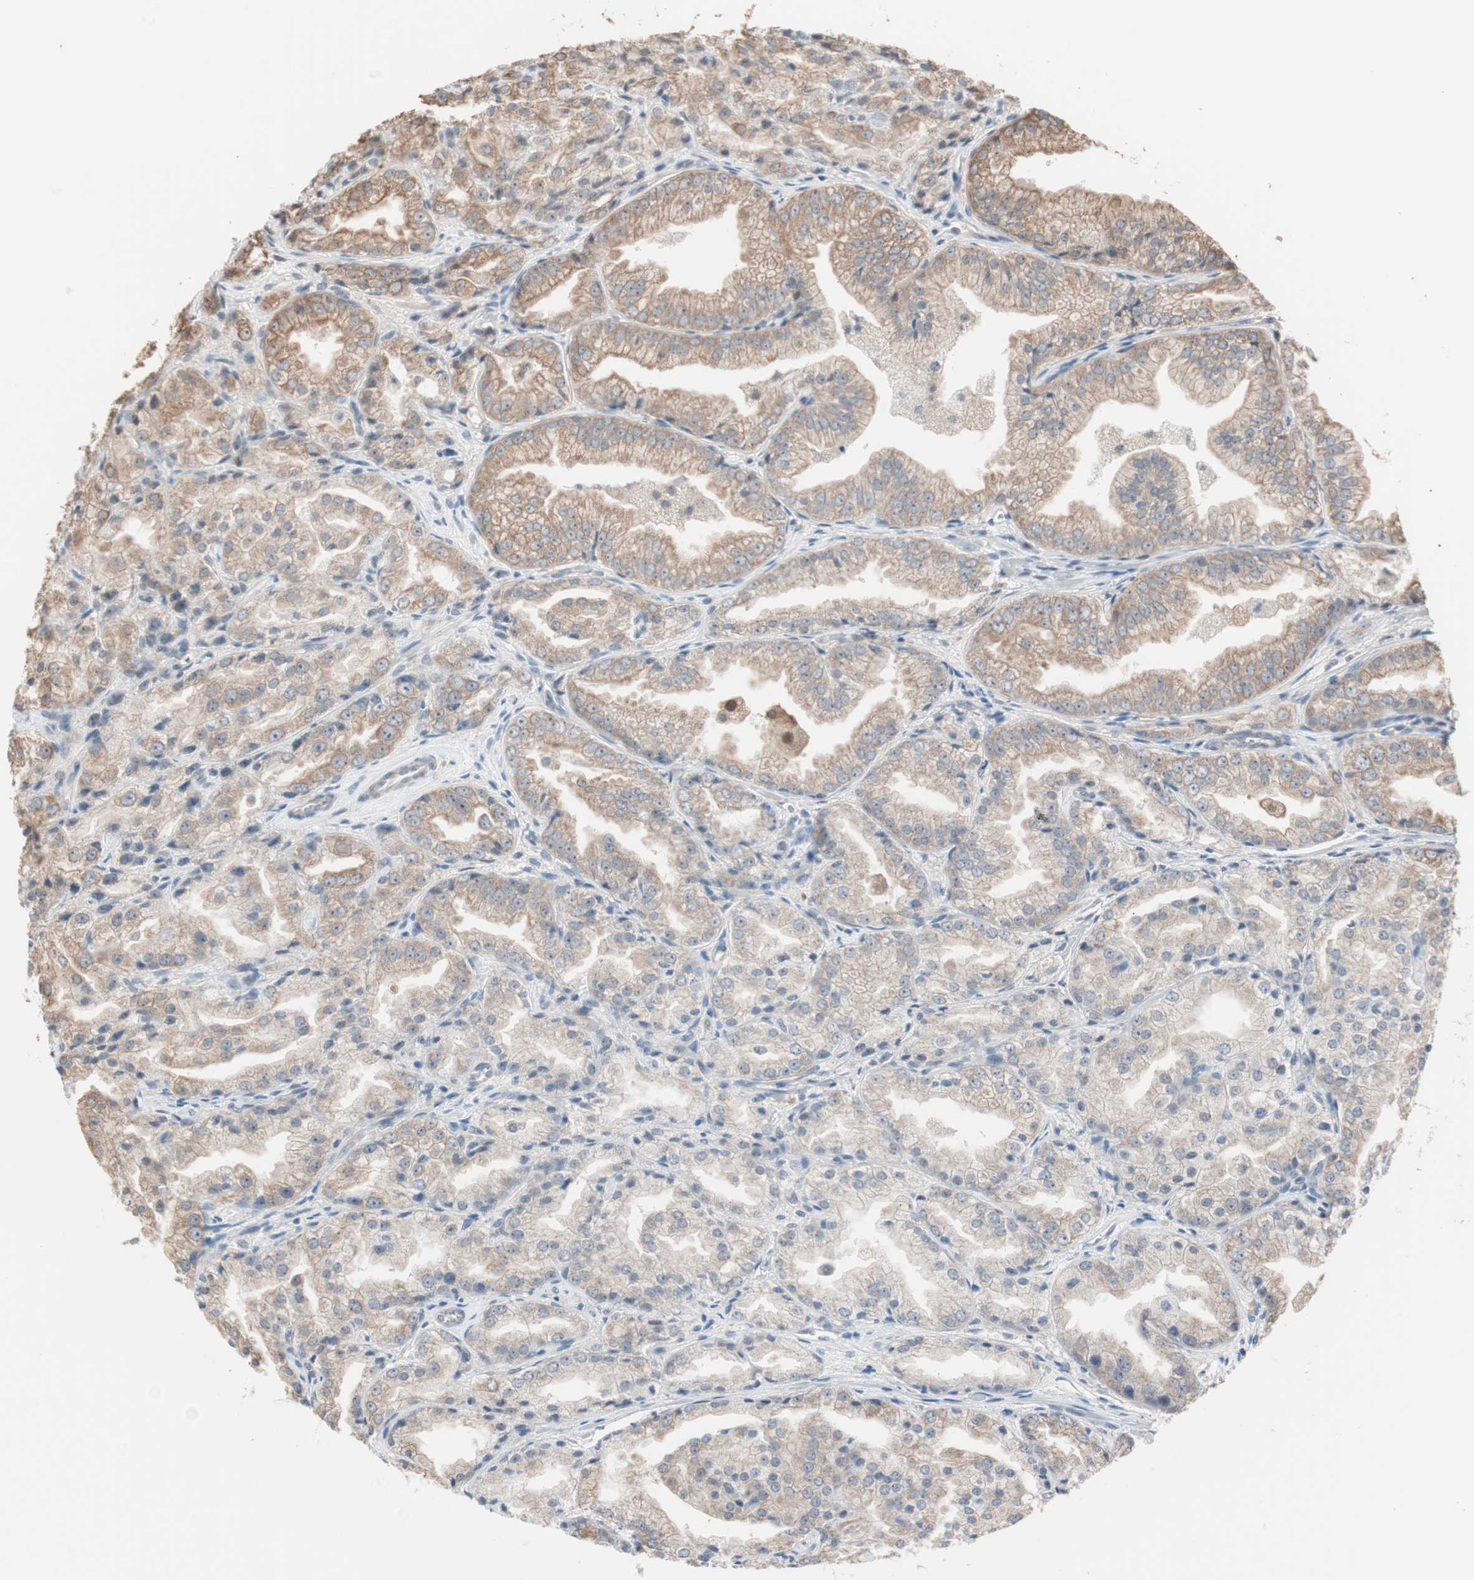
{"staining": {"intensity": "weak", "quantity": ">75%", "location": "cytoplasmic/membranous"}, "tissue": "prostate cancer", "cell_type": "Tumor cells", "image_type": "cancer", "snomed": [{"axis": "morphology", "description": "Adenocarcinoma, High grade"}, {"axis": "topography", "description": "Prostate"}], "caption": "Prostate cancer was stained to show a protein in brown. There is low levels of weak cytoplasmic/membranous expression in approximately >75% of tumor cells.", "gene": "FBXO5", "patient": {"sex": "male", "age": 61}}